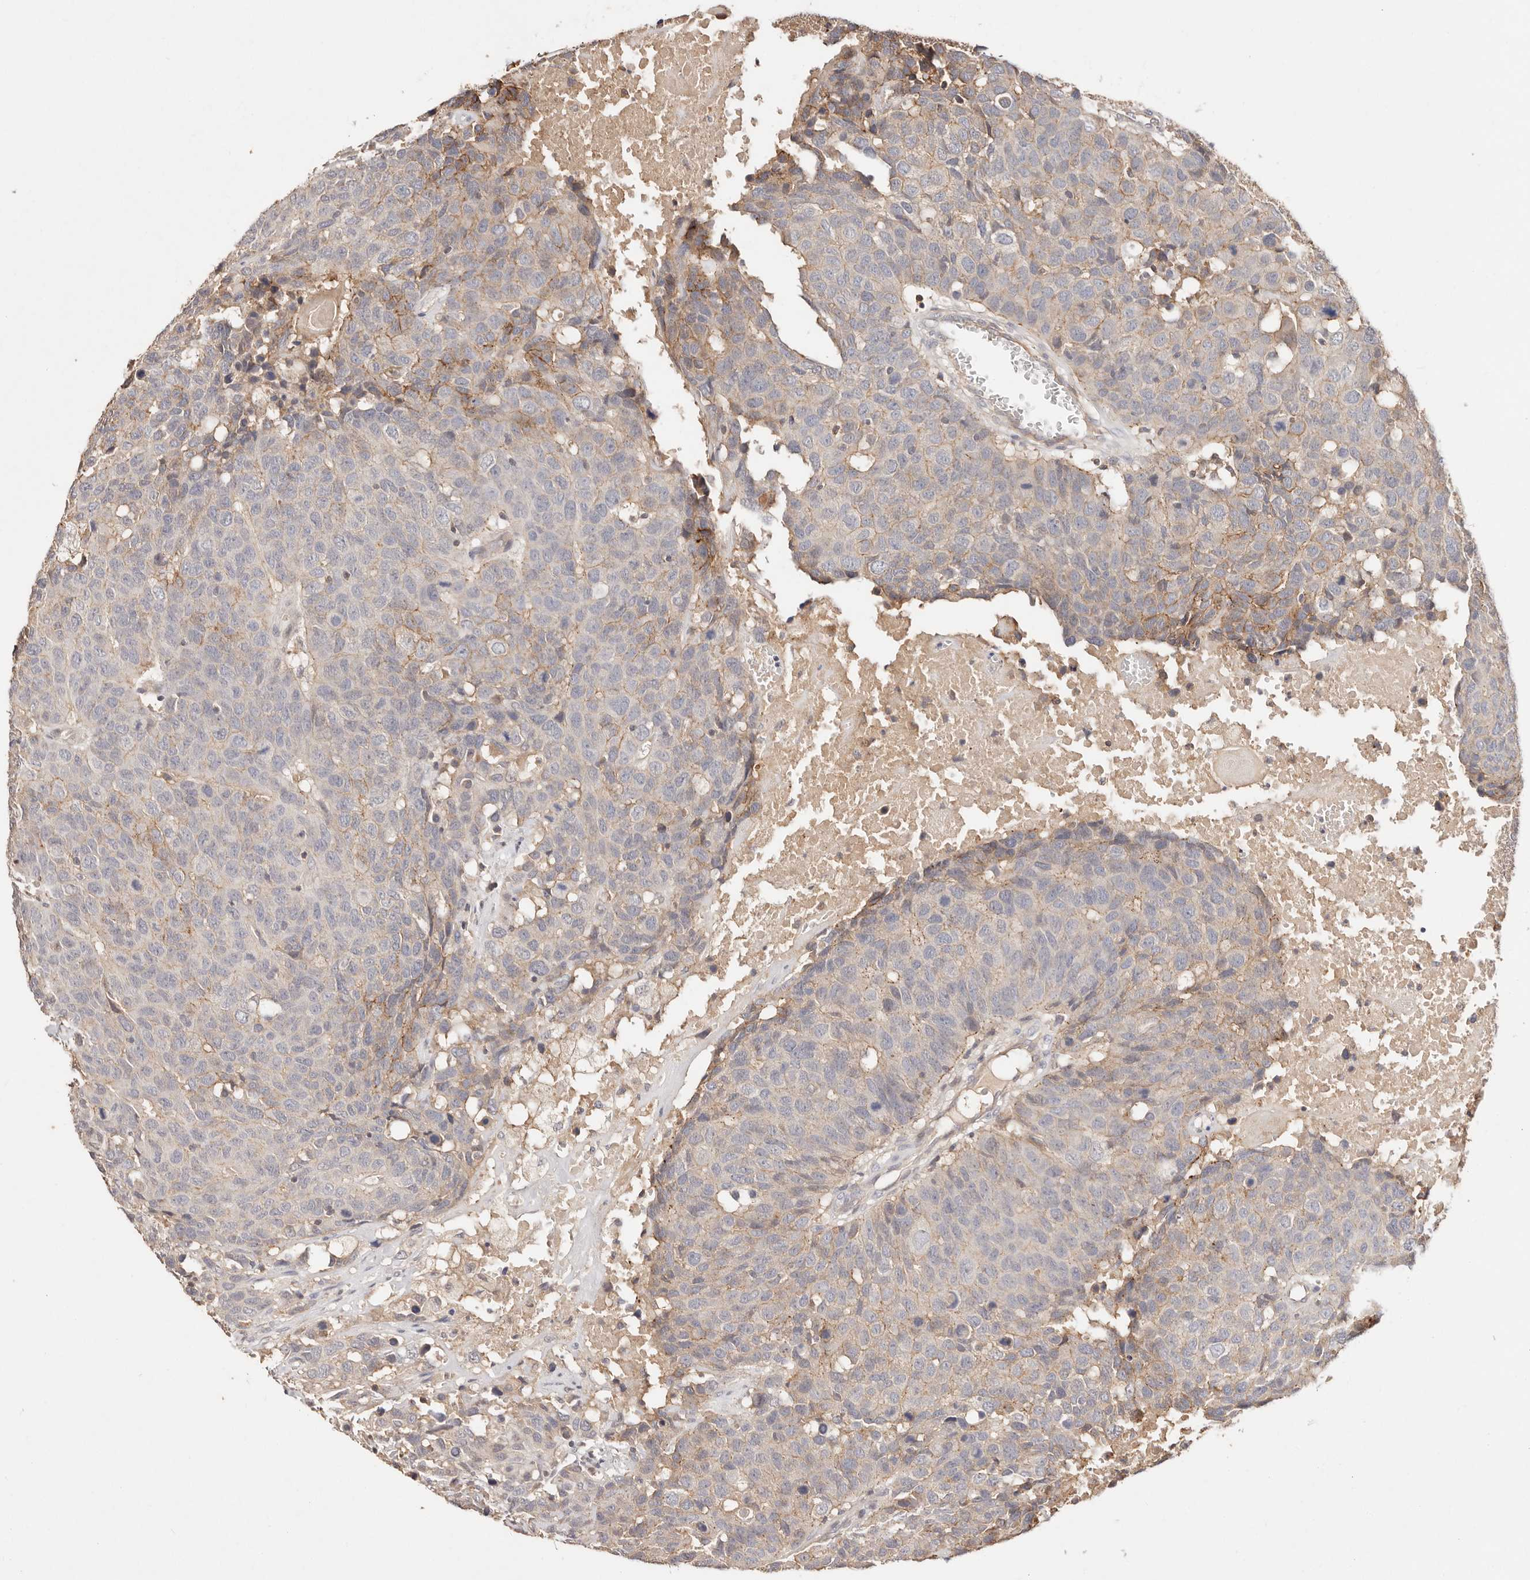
{"staining": {"intensity": "weak", "quantity": "<25%", "location": "cytoplasmic/membranous"}, "tissue": "head and neck cancer", "cell_type": "Tumor cells", "image_type": "cancer", "snomed": [{"axis": "morphology", "description": "Squamous cell carcinoma, NOS"}, {"axis": "topography", "description": "Head-Neck"}], "caption": "Immunohistochemical staining of human head and neck squamous cell carcinoma demonstrates no significant staining in tumor cells.", "gene": "CXADR", "patient": {"sex": "male", "age": 66}}